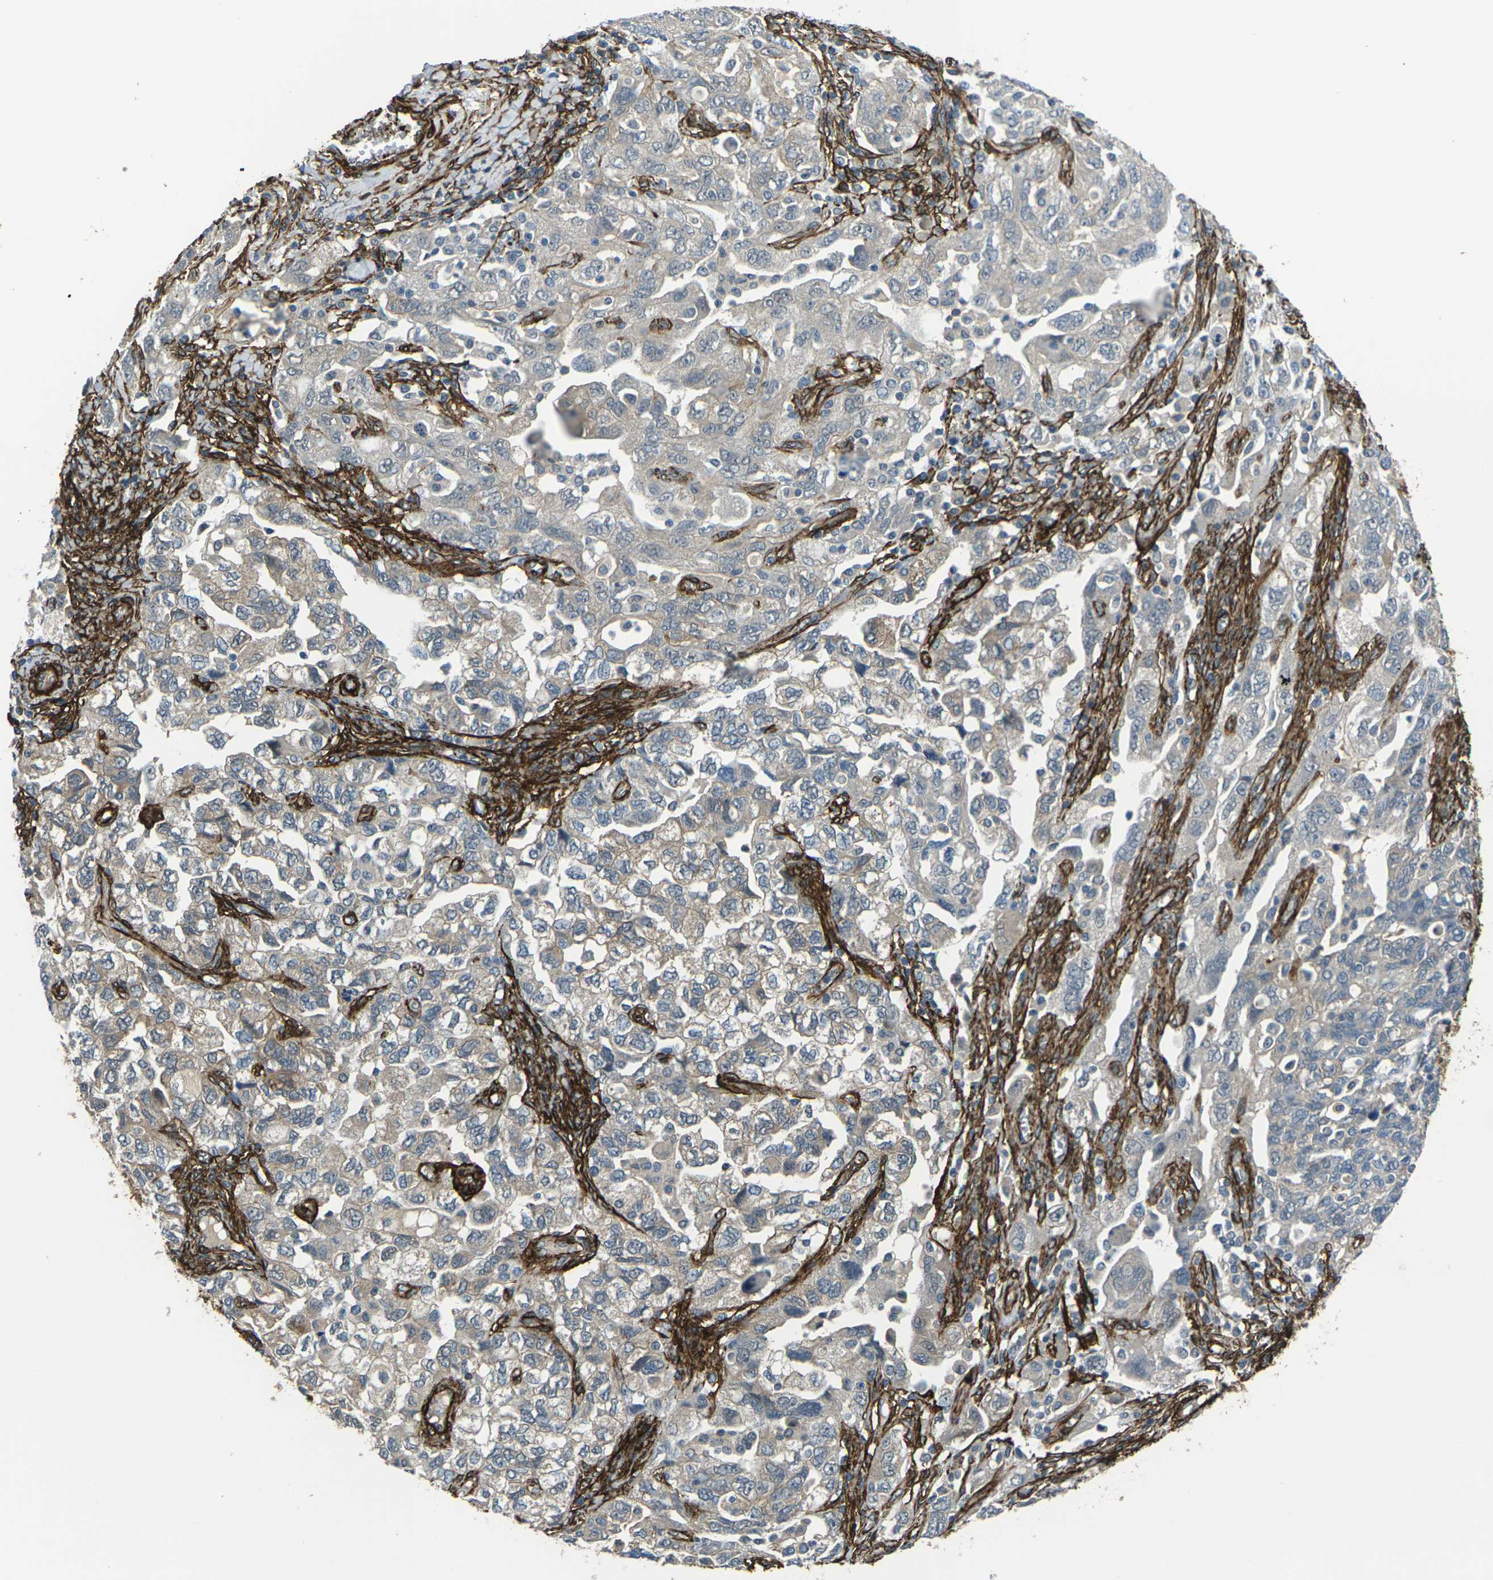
{"staining": {"intensity": "weak", "quantity": "<25%", "location": "cytoplasmic/membranous"}, "tissue": "ovarian cancer", "cell_type": "Tumor cells", "image_type": "cancer", "snomed": [{"axis": "morphology", "description": "Carcinoma, NOS"}, {"axis": "morphology", "description": "Cystadenocarcinoma, serous, NOS"}, {"axis": "topography", "description": "Ovary"}], "caption": "Image shows no protein expression in tumor cells of ovarian cancer tissue.", "gene": "GRAMD1C", "patient": {"sex": "female", "age": 69}}